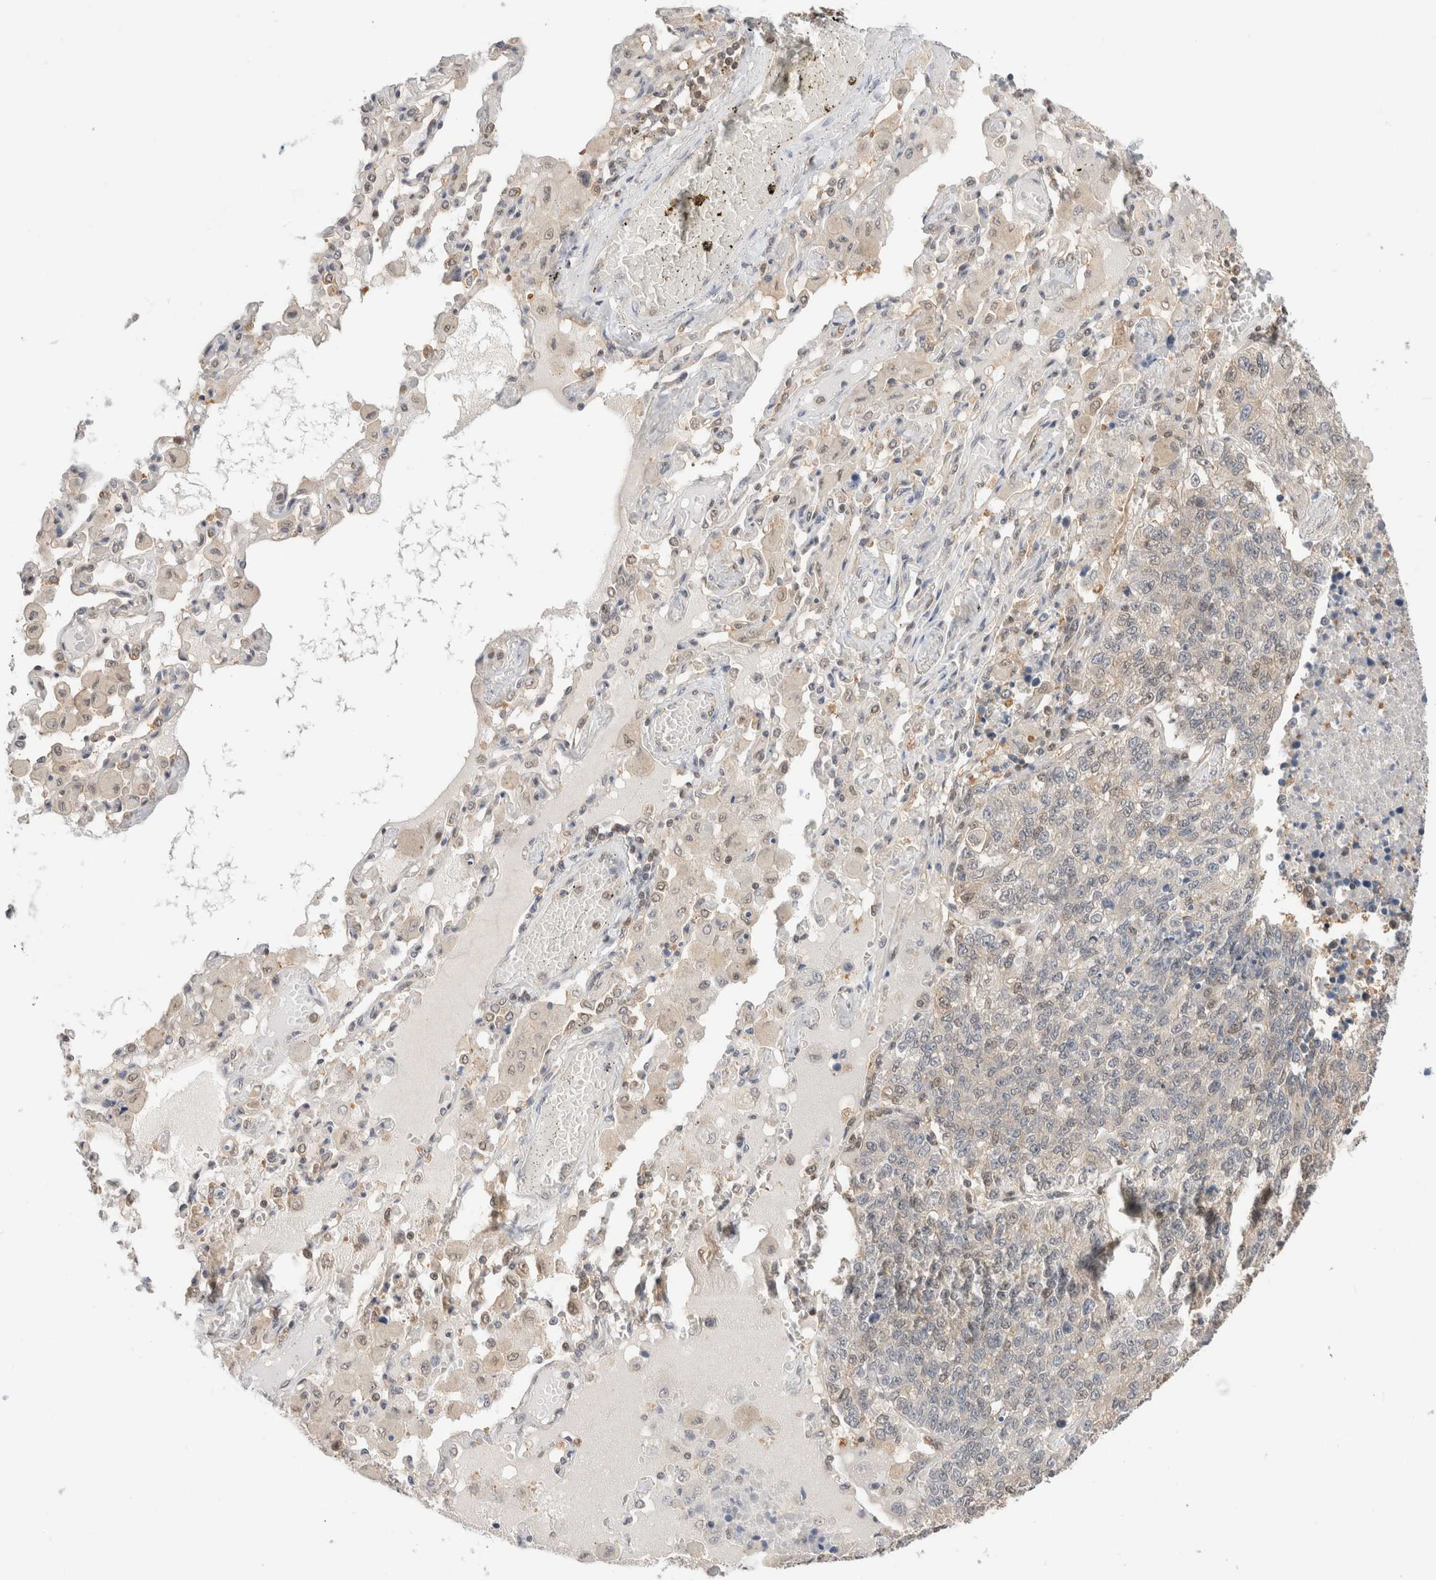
{"staining": {"intensity": "negative", "quantity": "none", "location": "none"}, "tissue": "lung cancer", "cell_type": "Tumor cells", "image_type": "cancer", "snomed": [{"axis": "morphology", "description": "Adenocarcinoma, NOS"}, {"axis": "topography", "description": "Lung"}], "caption": "Tumor cells show no significant protein staining in lung adenocarcinoma. (Brightfield microscopy of DAB immunohistochemistry at high magnification).", "gene": "C17orf97", "patient": {"sex": "male", "age": 49}}